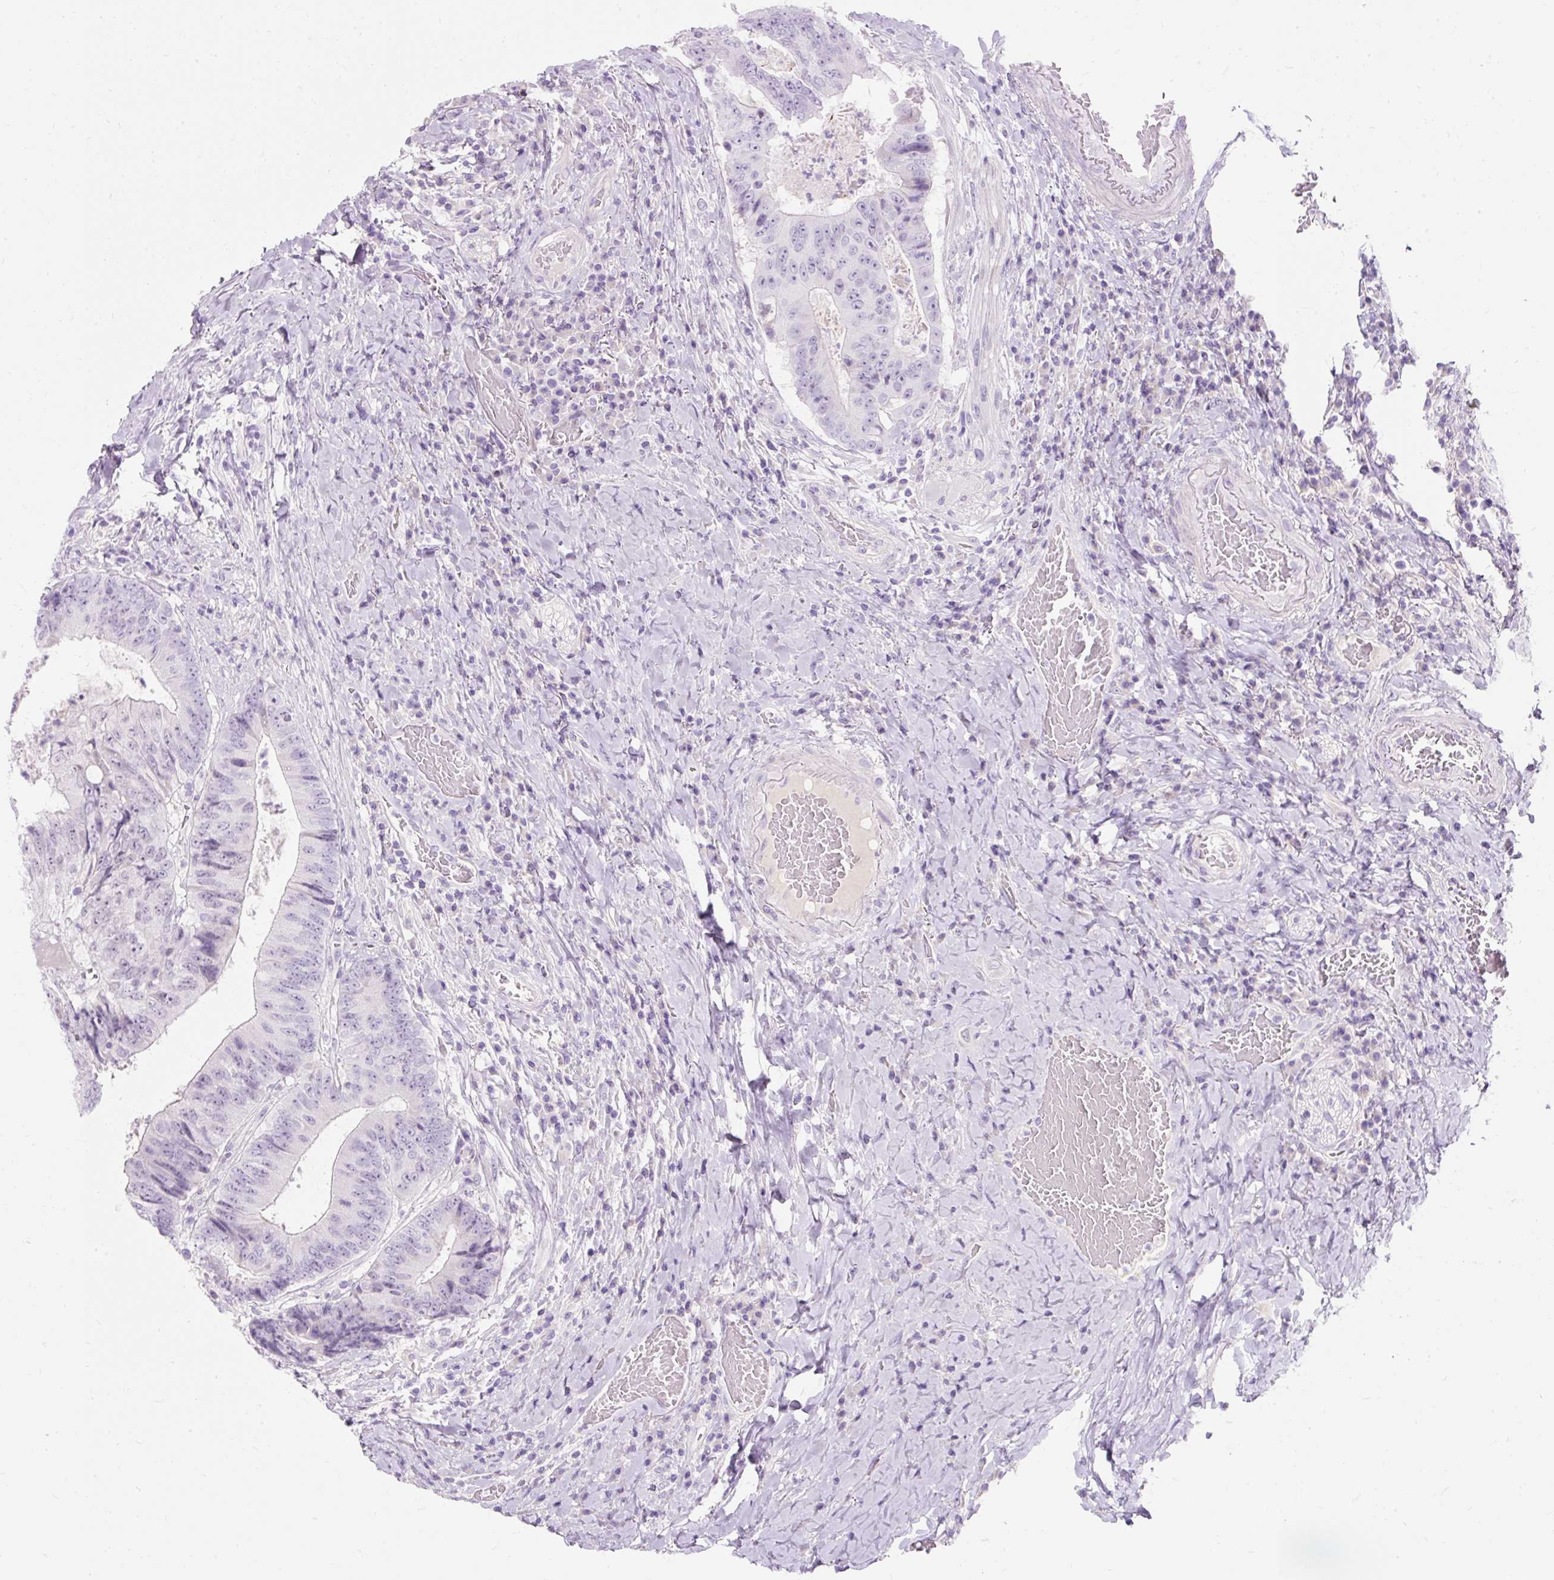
{"staining": {"intensity": "negative", "quantity": "none", "location": "none"}, "tissue": "colorectal cancer", "cell_type": "Tumor cells", "image_type": "cancer", "snomed": [{"axis": "morphology", "description": "Adenocarcinoma, NOS"}, {"axis": "topography", "description": "Rectum"}], "caption": "The photomicrograph reveals no significant positivity in tumor cells of colorectal adenocarcinoma.", "gene": "TMEM213", "patient": {"sex": "male", "age": 72}}